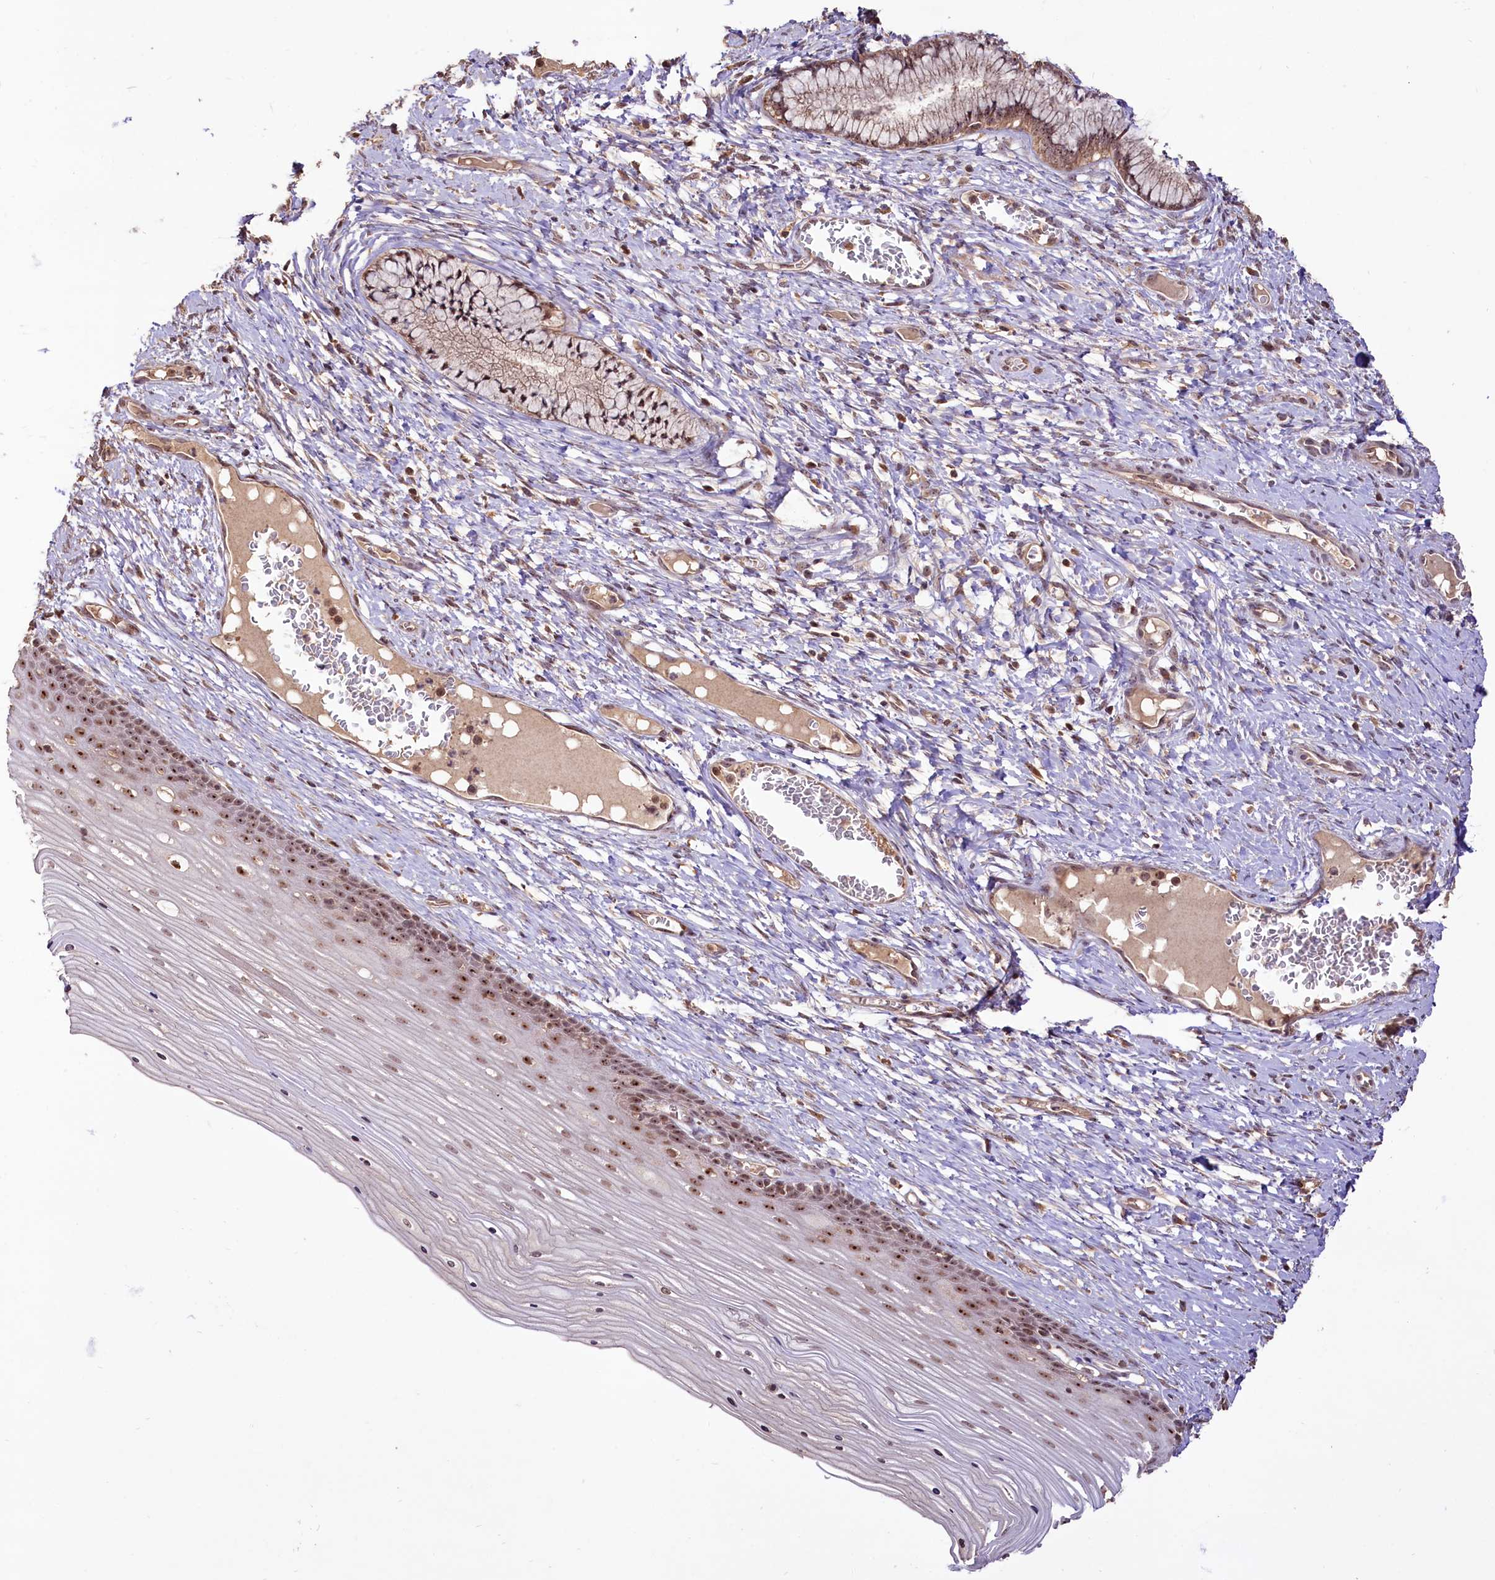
{"staining": {"intensity": "weak", "quantity": ">75%", "location": "cytoplasmic/membranous,nuclear"}, "tissue": "cervix", "cell_type": "Glandular cells", "image_type": "normal", "snomed": [{"axis": "morphology", "description": "Normal tissue, NOS"}, {"axis": "topography", "description": "Cervix"}], "caption": "DAB immunohistochemical staining of normal cervix demonstrates weak cytoplasmic/membranous,nuclear protein positivity in about >75% of glandular cells. The staining is performed using DAB brown chromogen to label protein expression. The nuclei are counter-stained blue using hematoxylin.", "gene": "RRP8", "patient": {"sex": "female", "age": 42}}